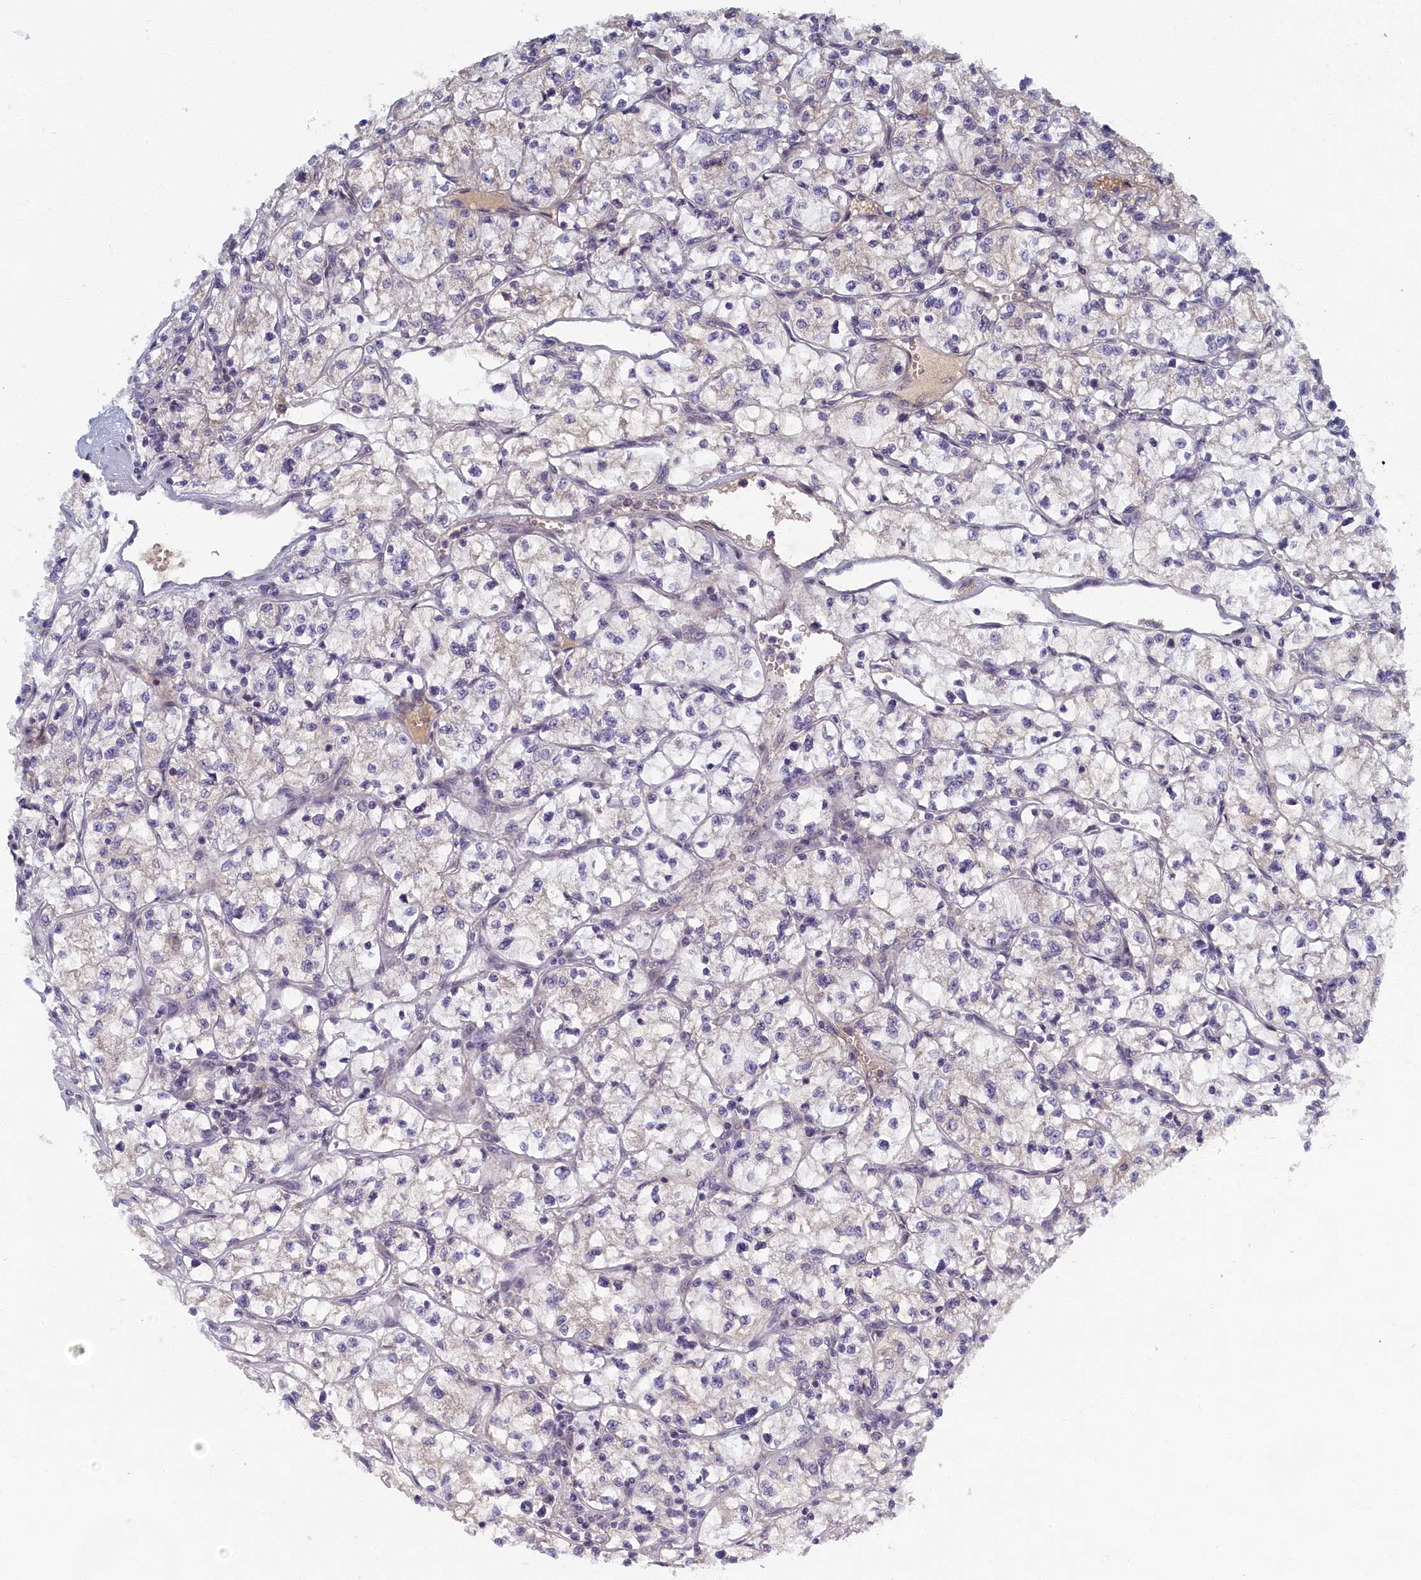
{"staining": {"intensity": "negative", "quantity": "none", "location": "none"}, "tissue": "renal cancer", "cell_type": "Tumor cells", "image_type": "cancer", "snomed": [{"axis": "morphology", "description": "Adenocarcinoma, NOS"}, {"axis": "topography", "description": "Kidney"}], "caption": "Immunohistochemical staining of human renal adenocarcinoma displays no significant staining in tumor cells.", "gene": "DNAJC17", "patient": {"sex": "female", "age": 64}}